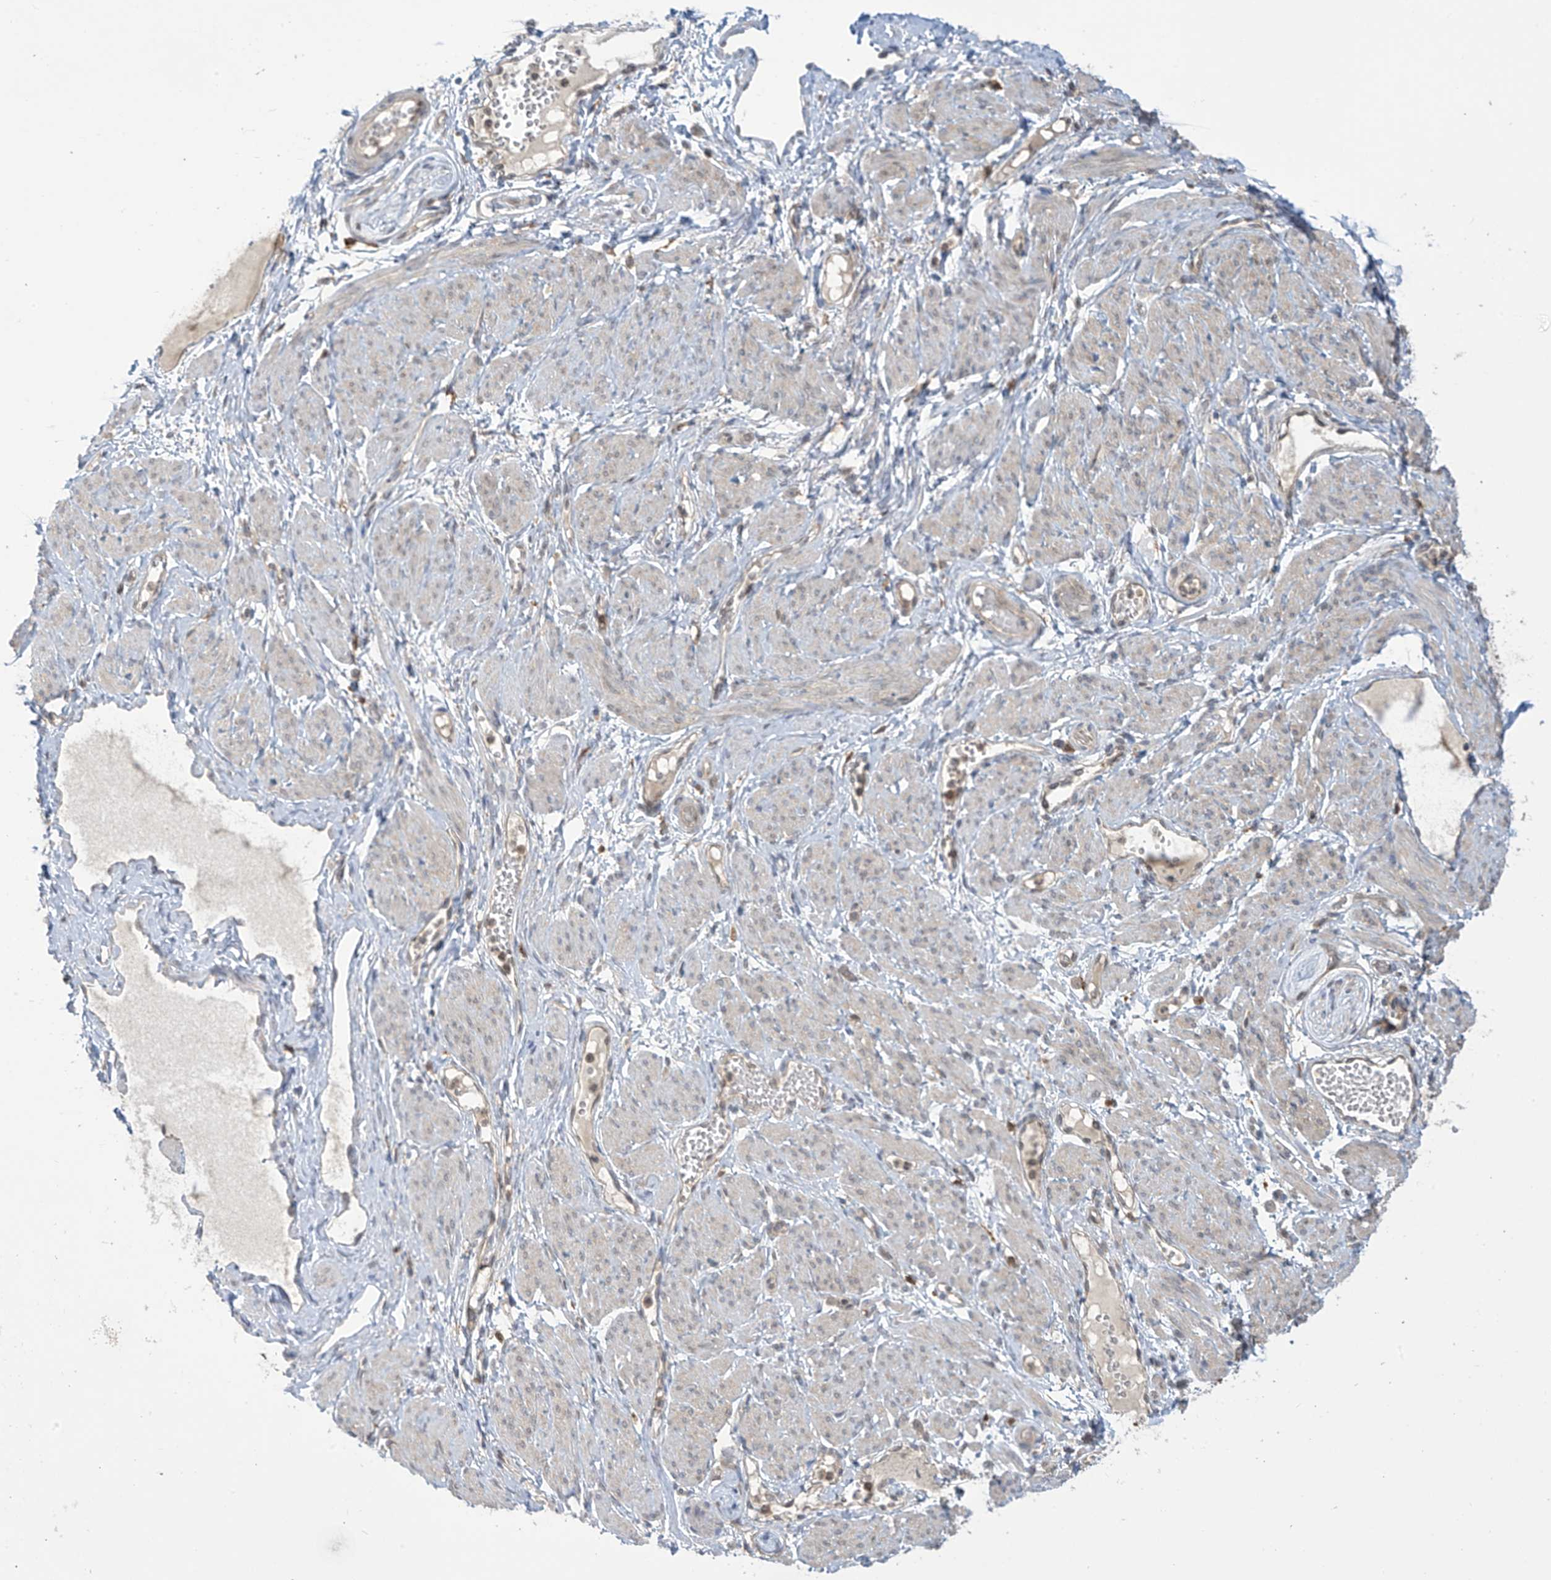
{"staining": {"intensity": "strong", "quantity": ">75%", "location": "cytoplasmic/membranous,nuclear"}, "tissue": "soft tissue", "cell_type": "Chondrocytes", "image_type": "normal", "snomed": [{"axis": "morphology", "description": "Normal tissue, NOS"}, {"axis": "topography", "description": "Smooth muscle"}, {"axis": "topography", "description": "Peripheral nerve tissue"}], "caption": "Immunohistochemical staining of normal soft tissue demonstrates high levels of strong cytoplasmic/membranous,nuclear expression in about >75% of chondrocytes.", "gene": "IDH1", "patient": {"sex": "female", "age": 39}}